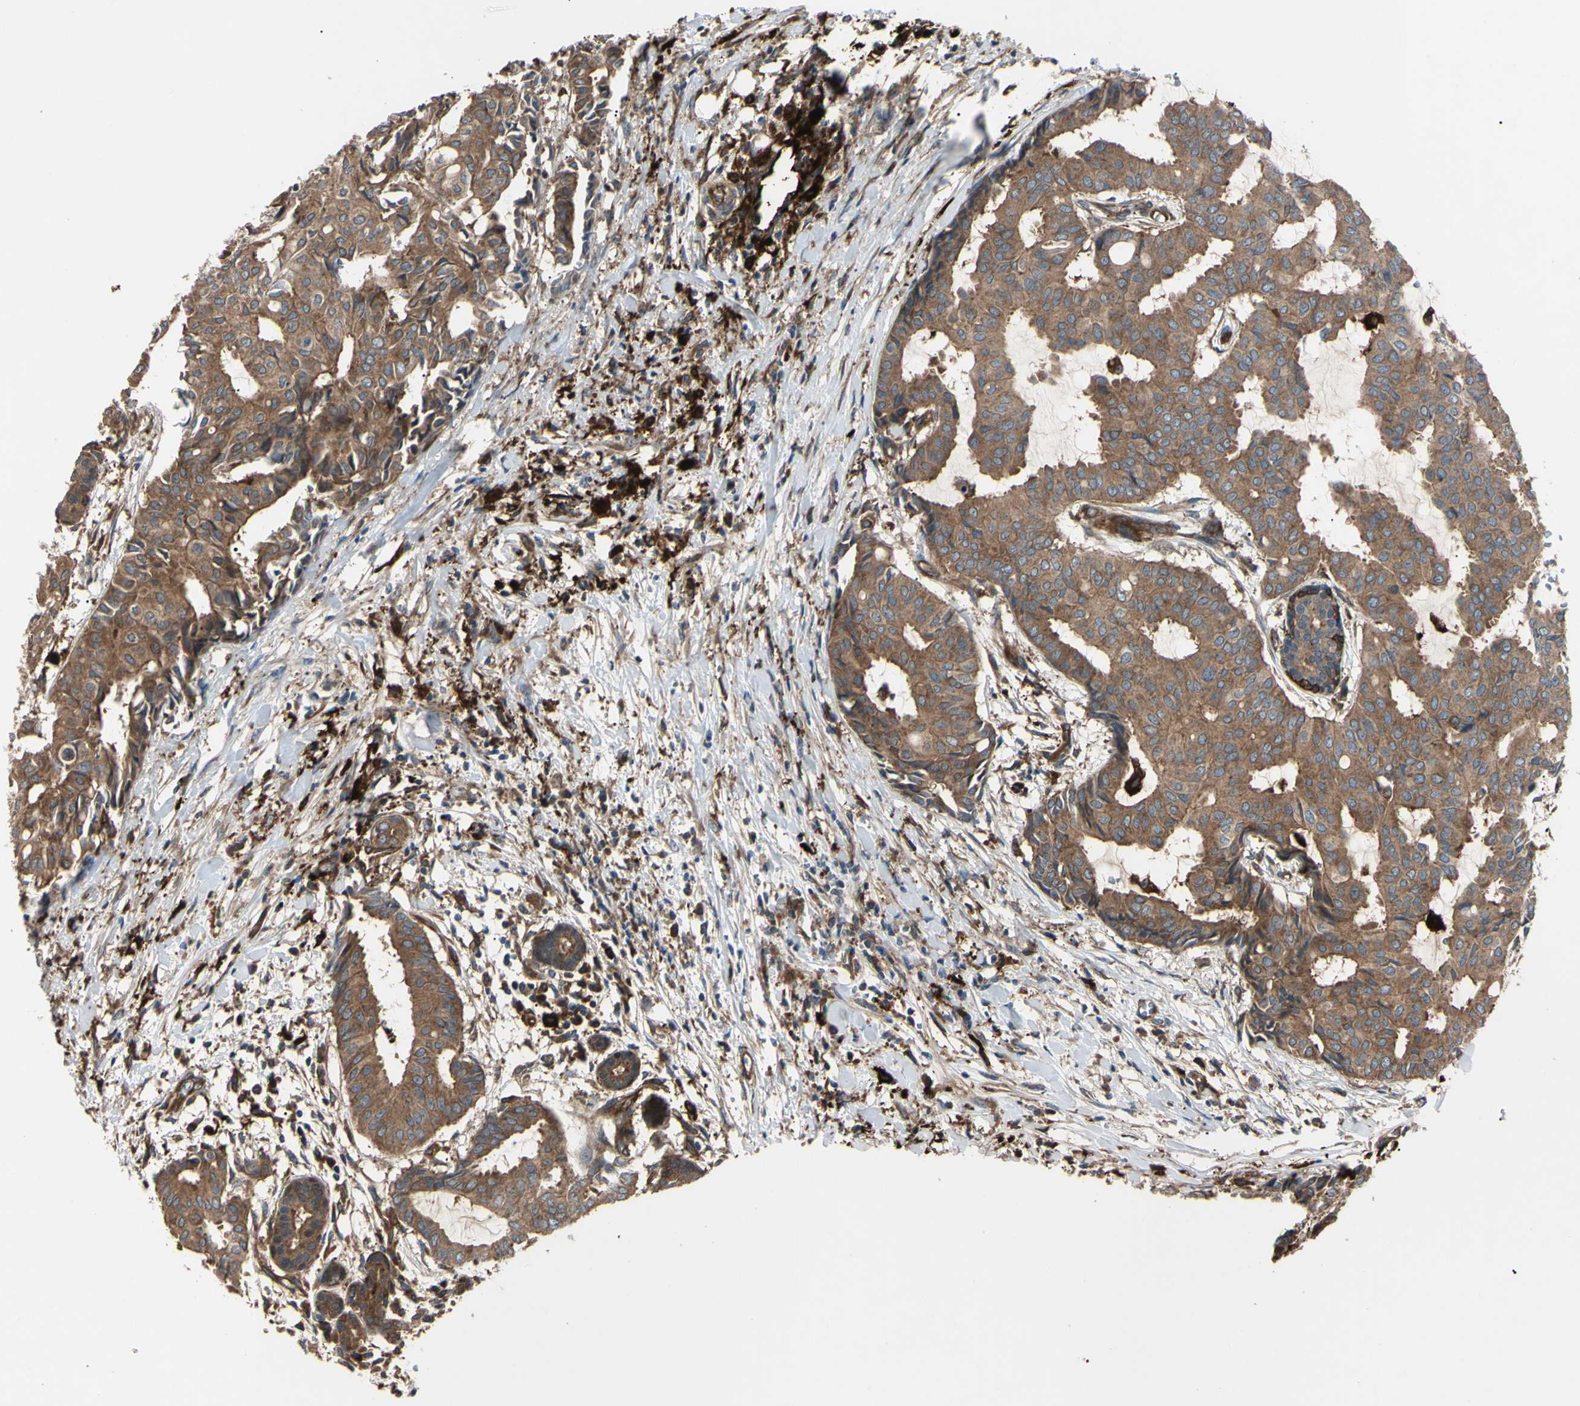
{"staining": {"intensity": "moderate", "quantity": ">75%", "location": "cytoplasmic/membranous"}, "tissue": "head and neck cancer", "cell_type": "Tumor cells", "image_type": "cancer", "snomed": [{"axis": "morphology", "description": "Adenocarcinoma, NOS"}, {"axis": "topography", "description": "Salivary gland"}, {"axis": "topography", "description": "Head-Neck"}], "caption": "Immunohistochemical staining of head and neck cancer (adenocarcinoma) reveals moderate cytoplasmic/membranous protein expression in approximately >75% of tumor cells.", "gene": "PTPN12", "patient": {"sex": "female", "age": 59}}